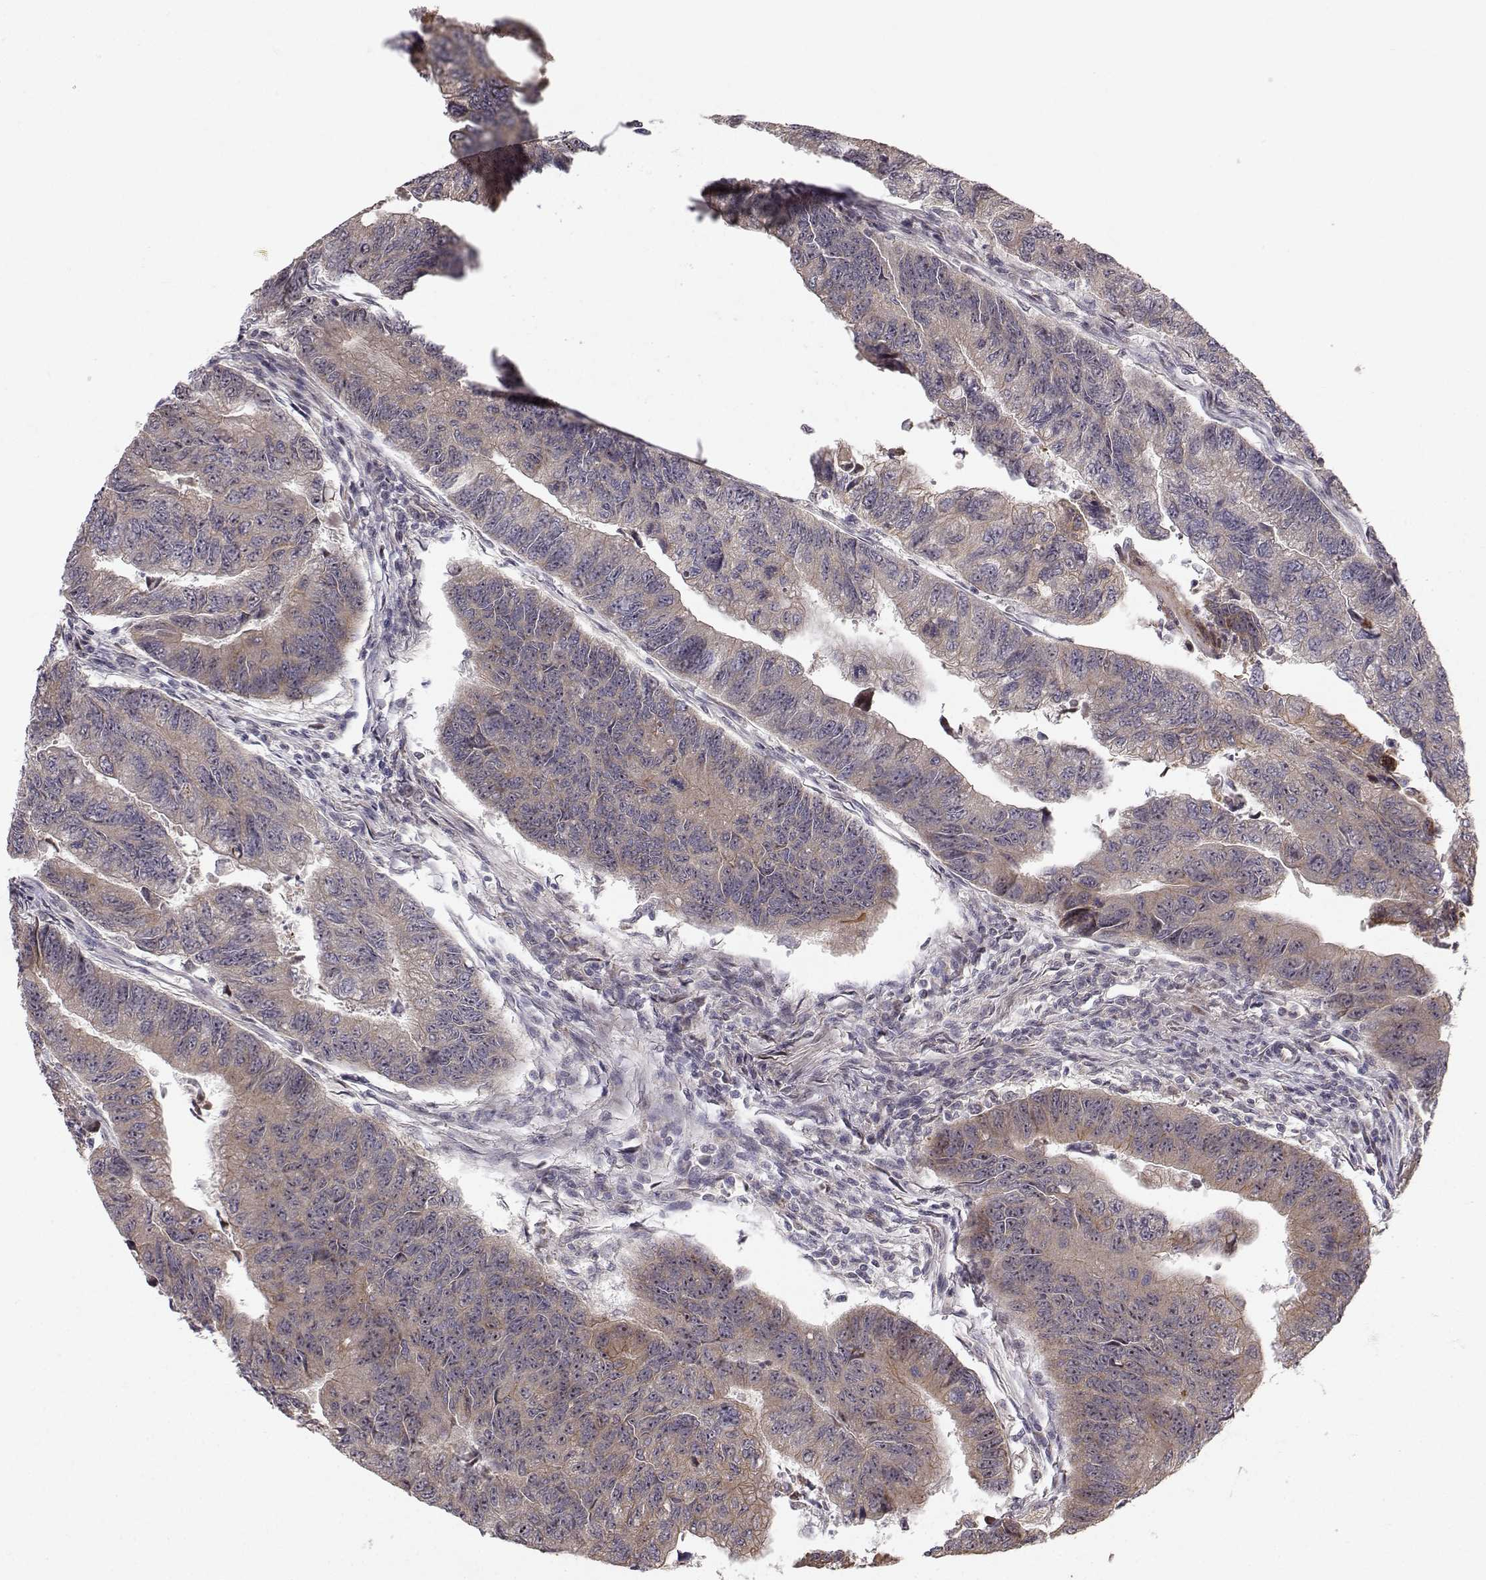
{"staining": {"intensity": "moderate", "quantity": "<25%", "location": "cytoplasmic/membranous"}, "tissue": "colorectal cancer", "cell_type": "Tumor cells", "image_type": "cancer", "snomed": [{"axis": "morphology", "description": "Adenocarcinoma, NOS"}, {"axis": "topography", "description": "Colon"}], "caption": "Protein analysis of colorectal adenocarcinoma tissue reveals moderate cytoplasmic/membranous staining in approximately <25% of tumor cells.", "gene": "APC", "patient": {"sex": "female", "age": 65}}